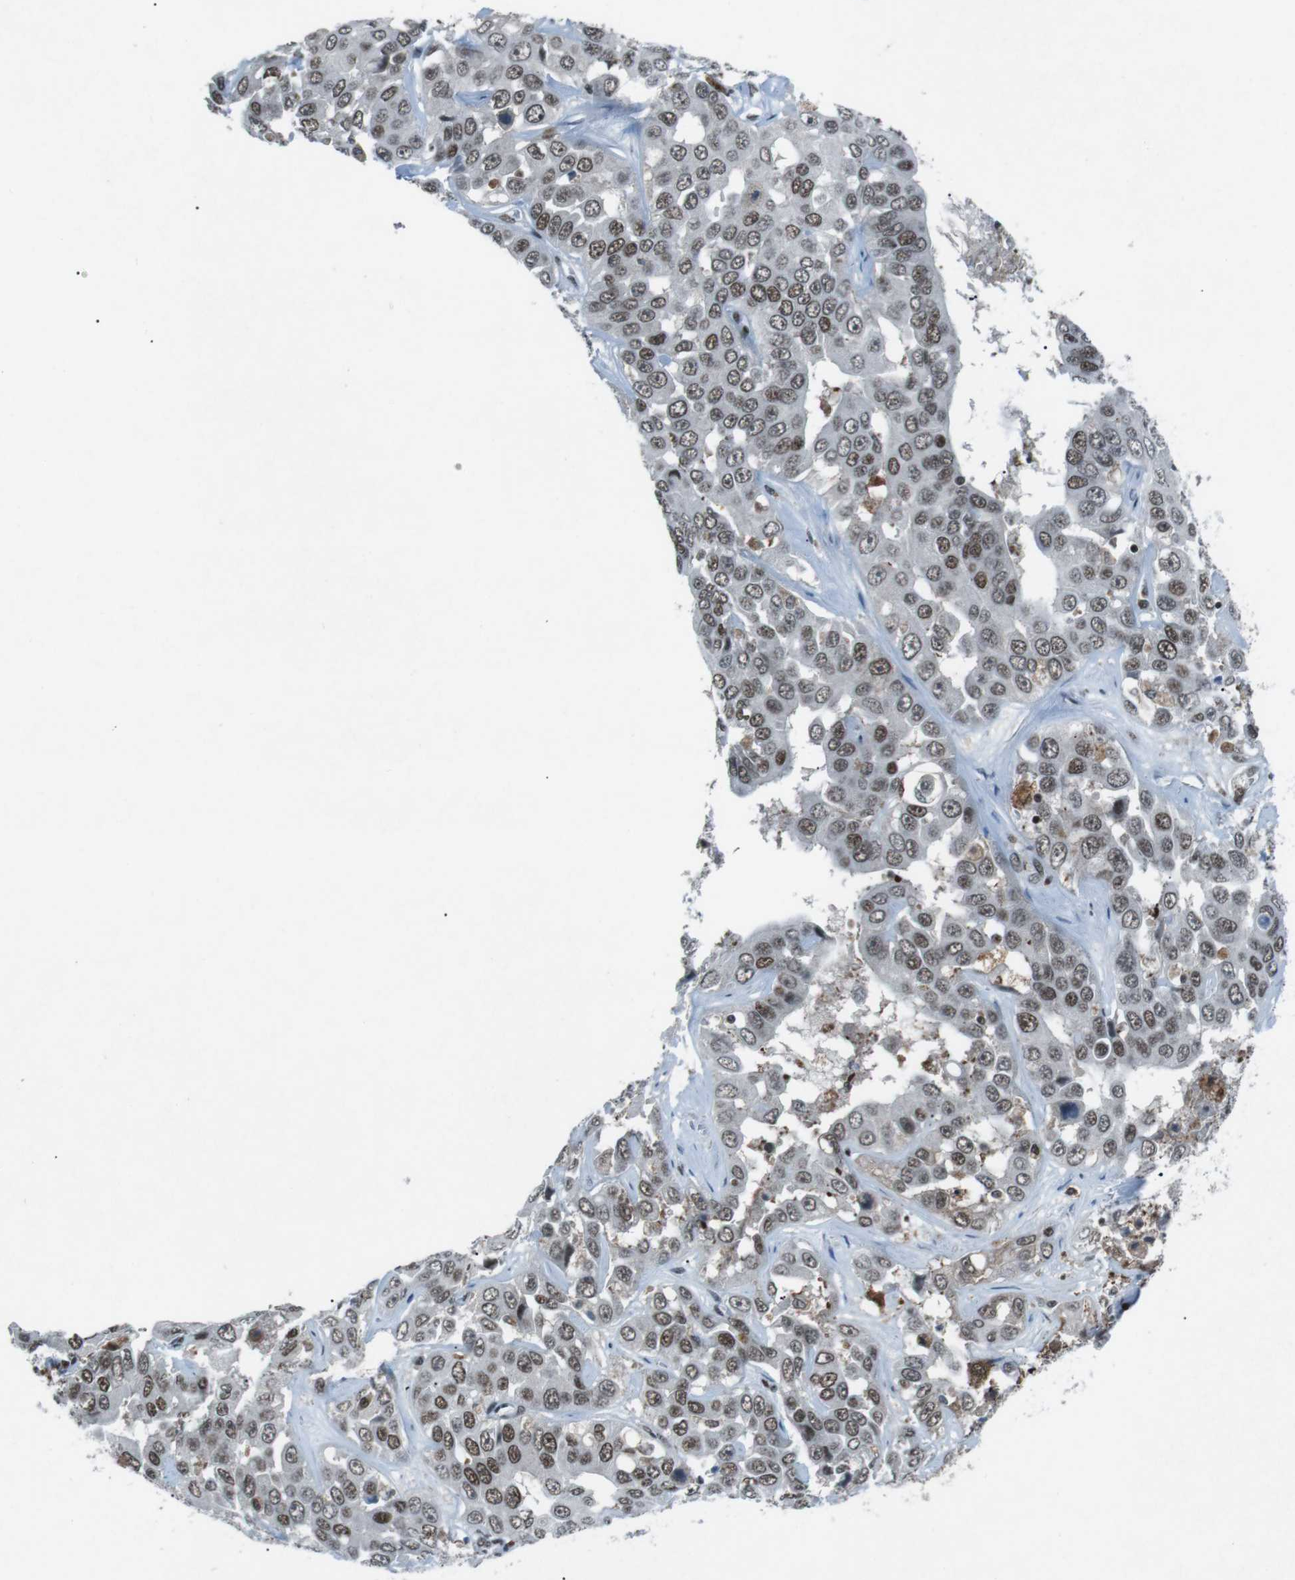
{"staining": {"intensity": "moderate", "quantity": ">75%", "location": "nuclear"}, "tissue": "liver cancer", "cell_type": "Tumor cells", "image_type": "cancer", "snomed": [{"axis": "morphology", "description": "Cholangiocarcinoma"}, {"axis": "topography", "description": "Liver"}], "caption": "Moderate nuclear expression for a protein is appreciated in about >75% of tumor cells of cholangiocarcinoma (liver) using IHC.", "gene": "TAF1", "patient": {"sex": "female", "age": 52}}